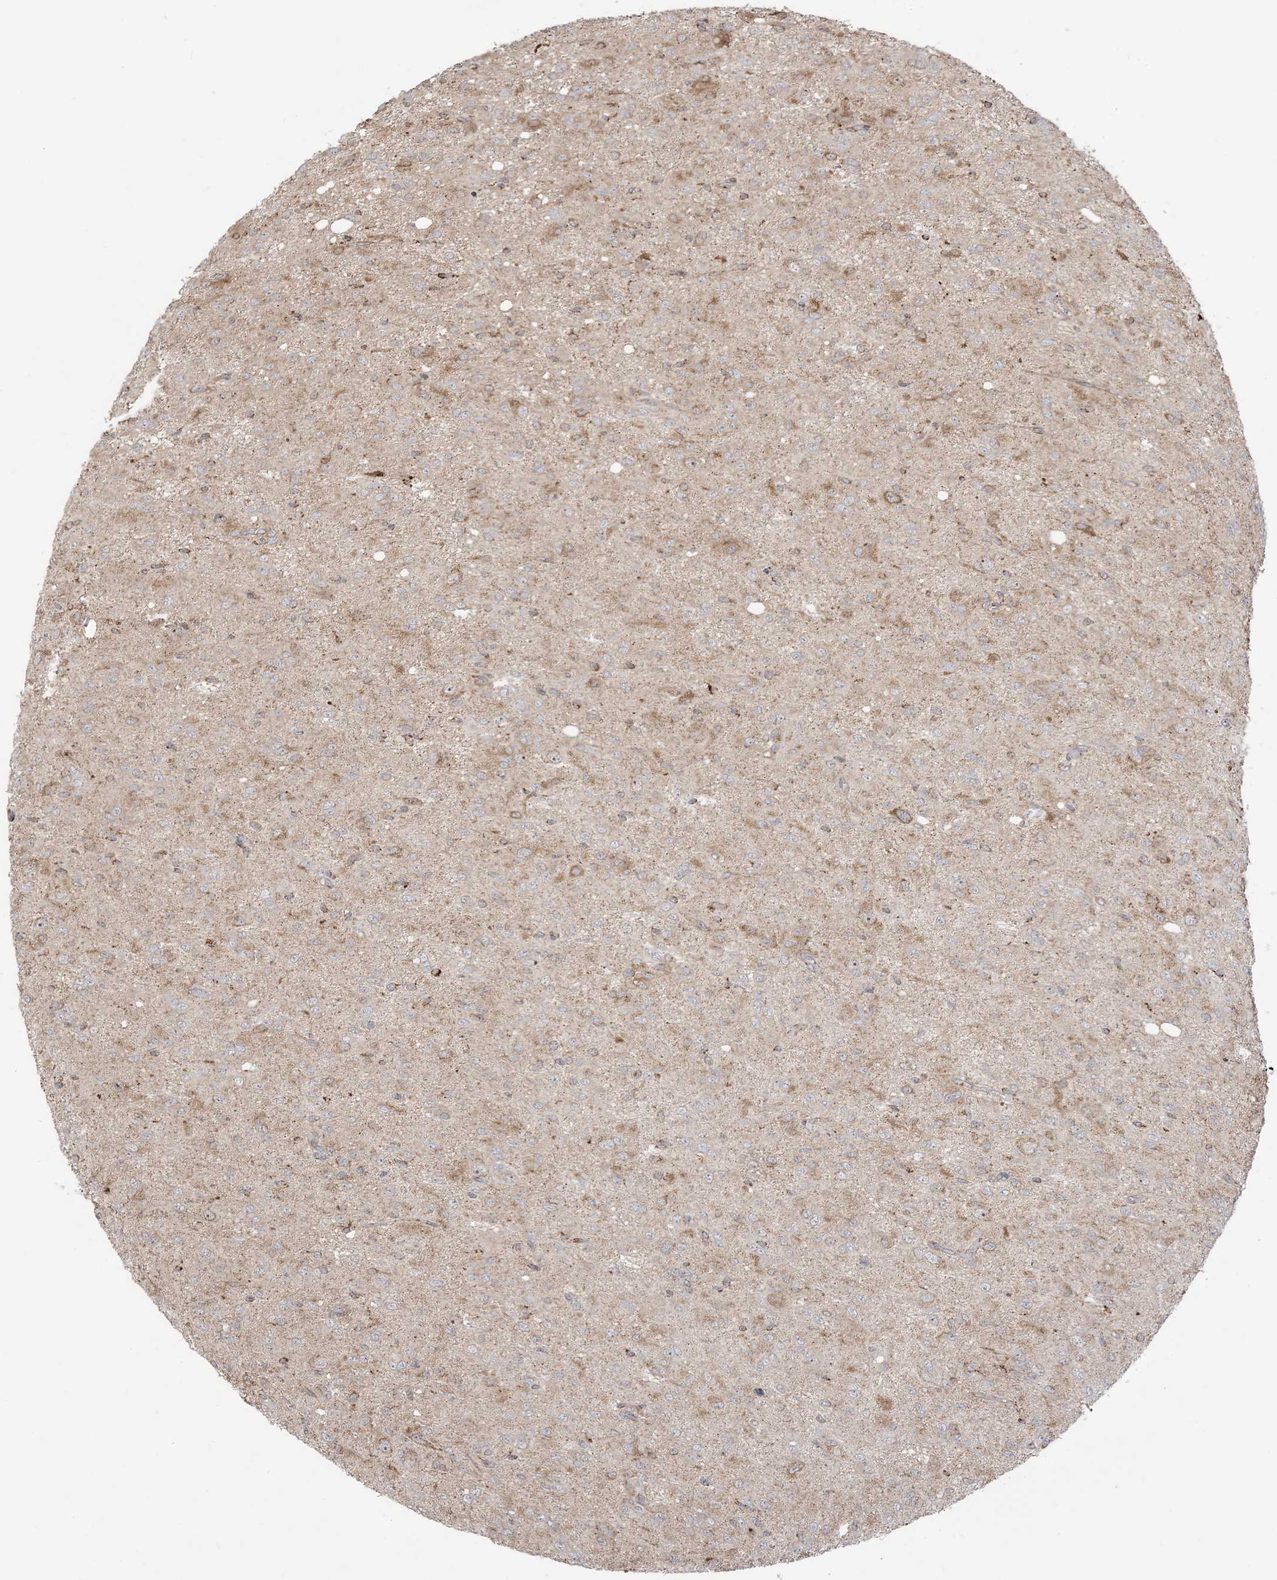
{"staining": {"intensity": "moderate", "quantity": "<25%", "location": "cytoplasmic/membranous"}, "tissue": "glioma", "cell_type": "Tumor cells", "image_type": "cancer", "snomed": [{"axis": "morphology", "description": "Glioma, malignant, High grade"}, {"axis": "topography", "description": "Brain"}], "caption": "Human glioma stained for a protein (brown) shows moderate cytoplasmic/membranous positive staining in approximately <25% of tumor cells.", "gene": "MAPKBP1", "patient": {"sex": "female", "age": 59}}